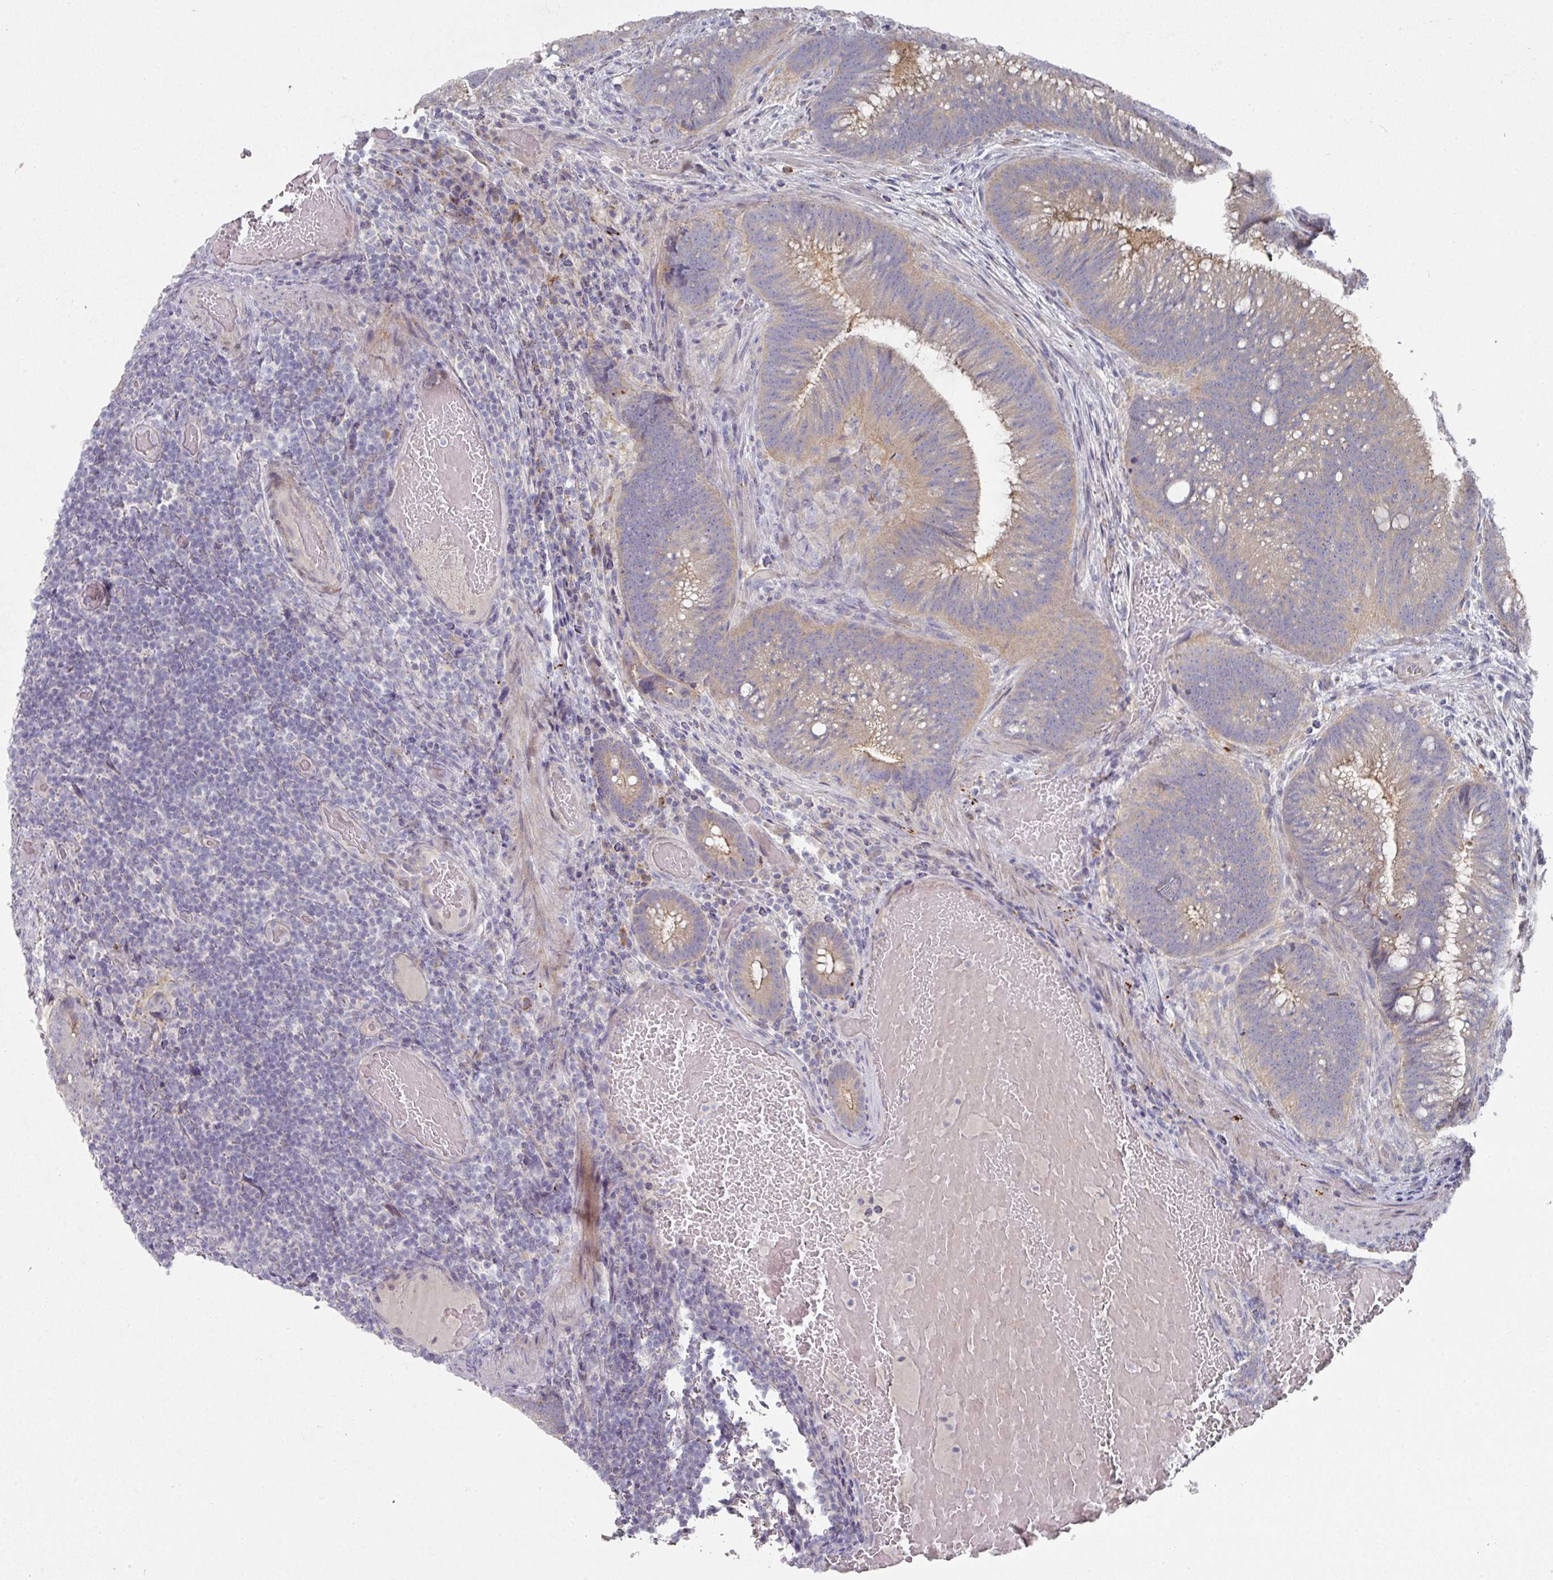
{"staining": {"intensity": "weak", "quantity": "25%-75%", "location": "cytoplasmic/membranous"}, "tissue": "colorectal cancer", "cell_type": "Tumor cells", "image_type": "cancer", "snomed": [{"axis": "morphology", "description": "Adenocarcinoma, NOS"}, {"axis": "topography", "description": "Colon"}], "caption": "Immunohistochemistry micrograph of neoplastic tissue: colorectal cancer (adenocarcinoma) stained using immunohistochemistry shows low levels of weak protein expression localized specifically in the cytoplasmic/membranous of tumor cells, appearing as a cytoplasmic/membranous brown color.", "gene": "NT5C1A", "patient": {"sex": "female", "age": 43}}